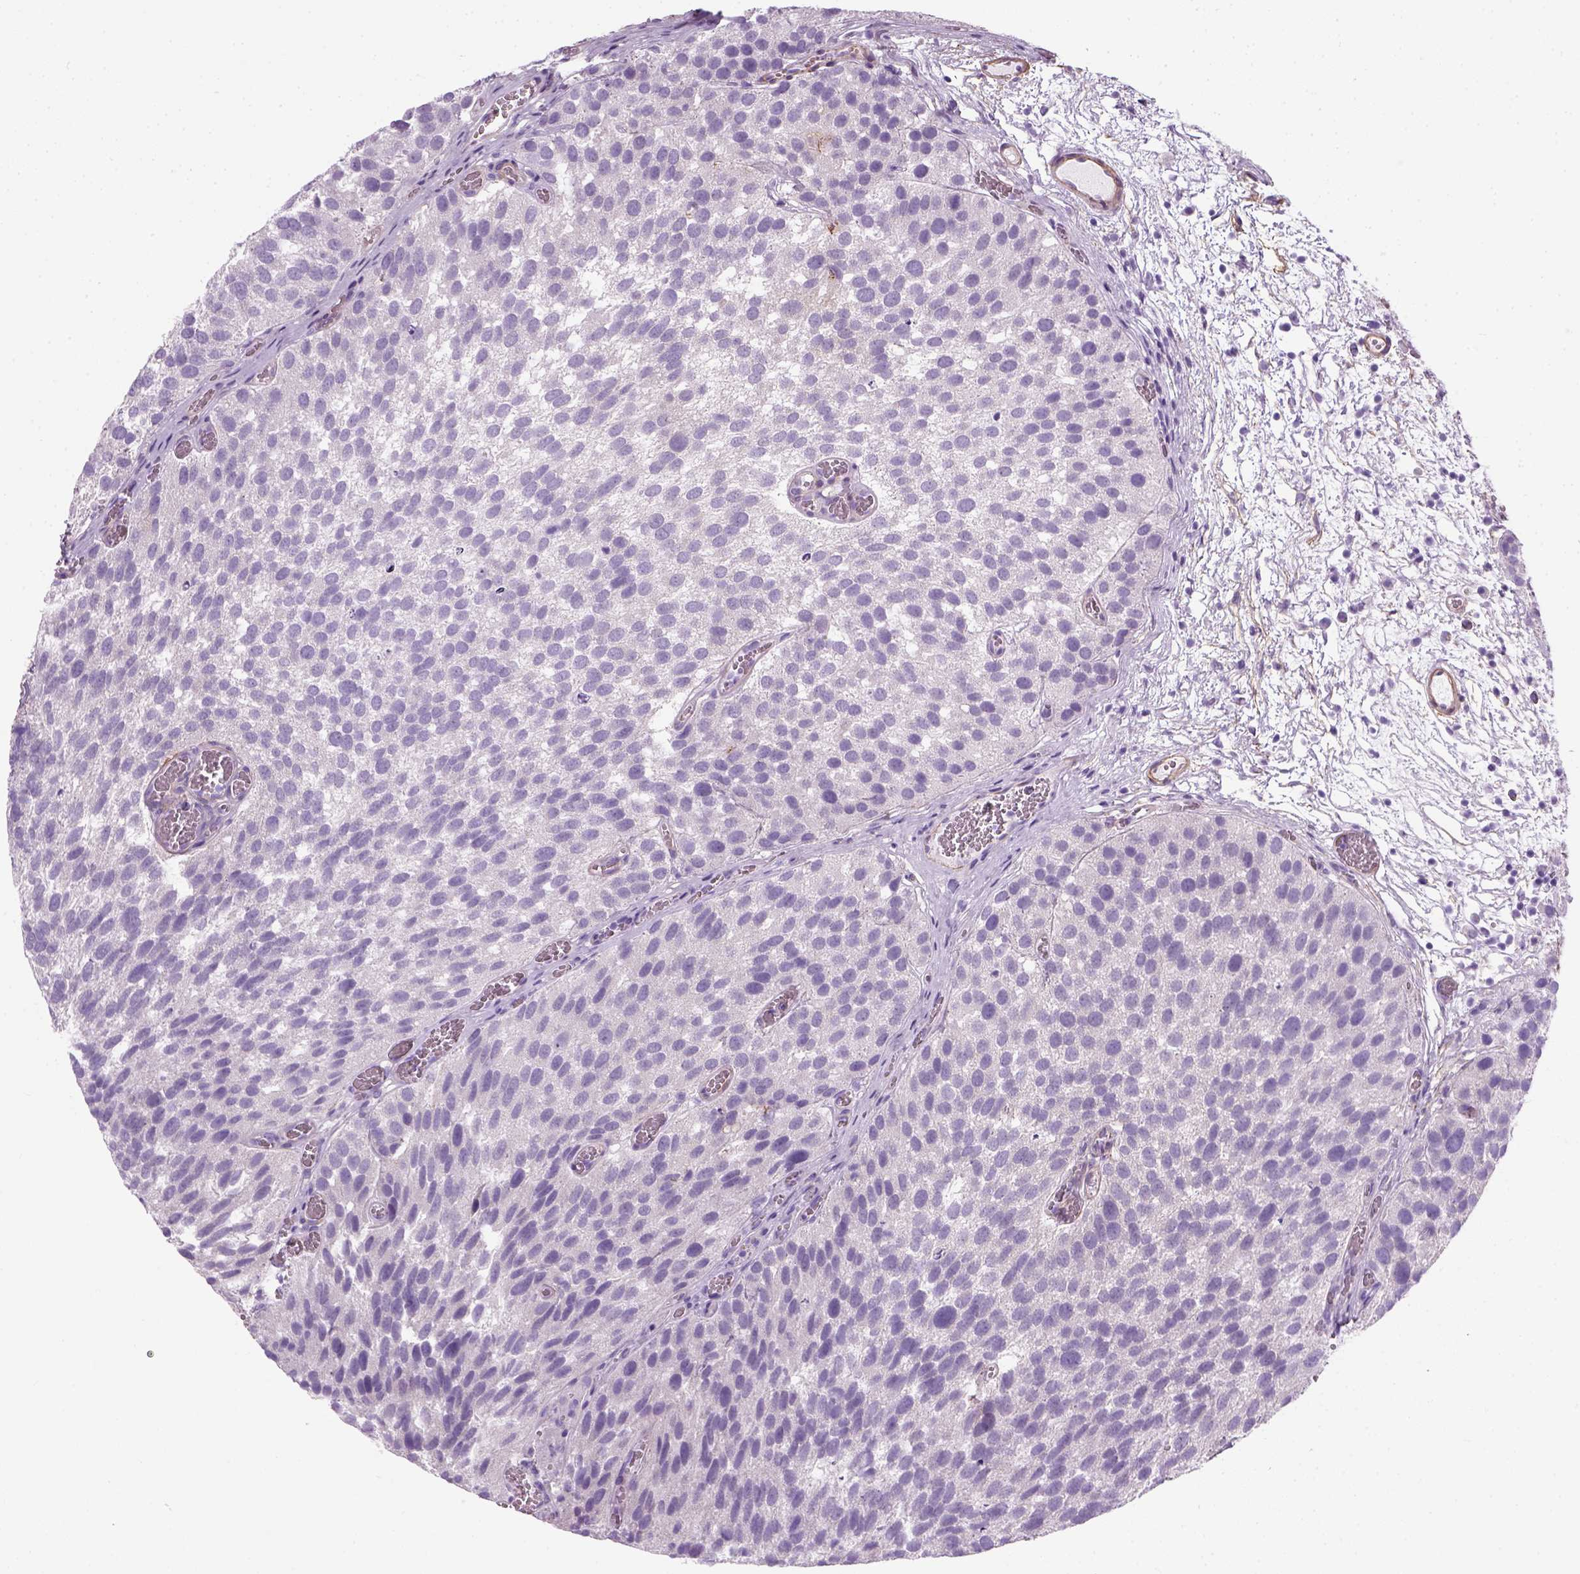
{"staining": {"intensity": "negative", "quantity": "none", "location": "none"}, "tissue": "urothelial cancer", "cell_type": "Tumor cells", "image_type": "cancer", "snomed": [{"axis": "morphology", "description": "Urothelial carcinoma, Low grade"}, {"axis": "topography", "description": "Urinary bladder"}], "caption": "The micrograph demonstrates no staining of tumor cells in urothelial carcinoma (low-grade). (DAB (3,3'-diaminobenzidine) immunohistochemistry, high magnification).", "gene": "FAM161A", "patient": {"sex": "female", "age": 69}}